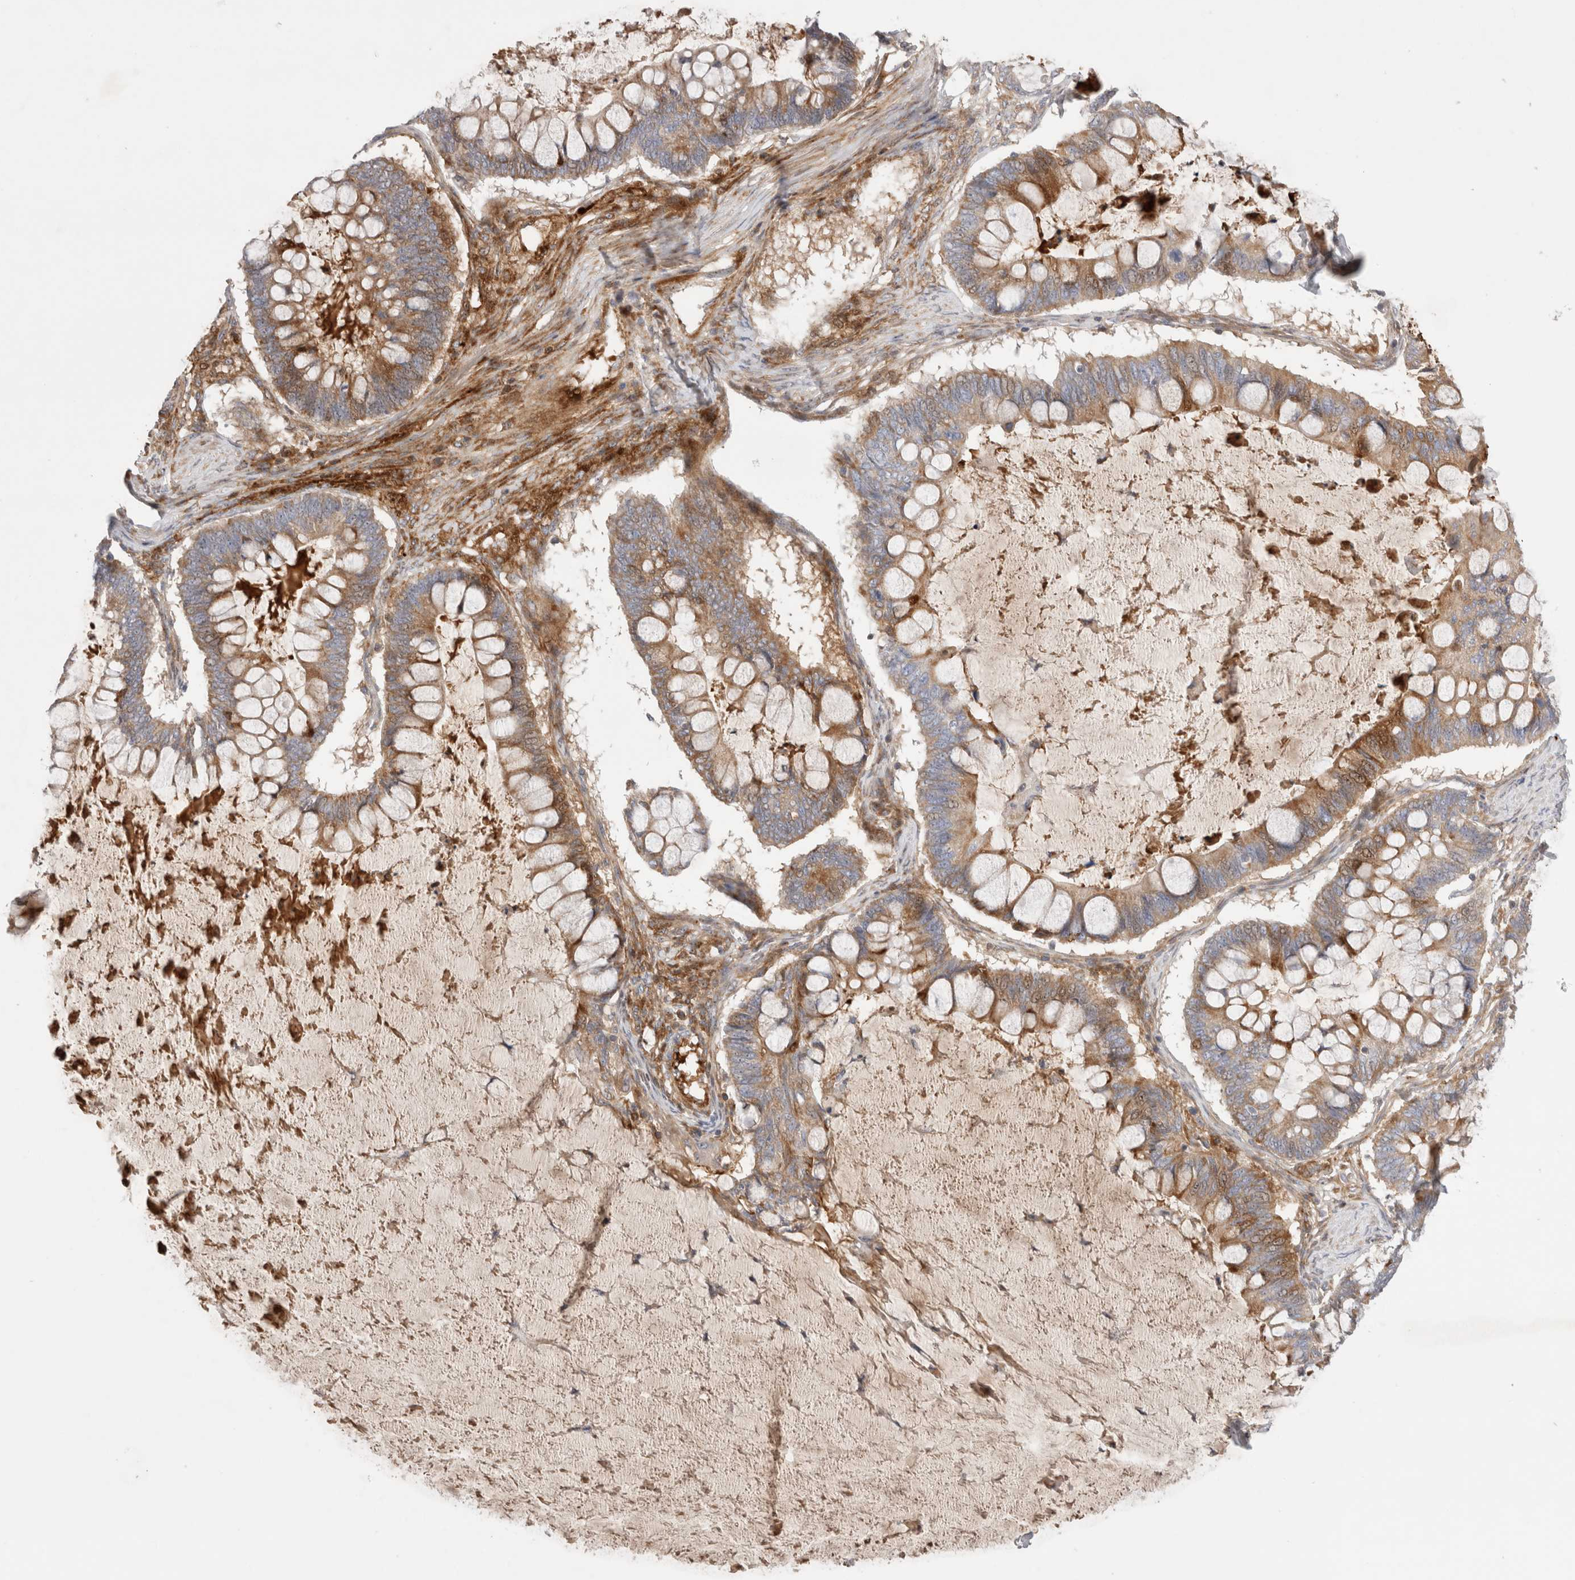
{"staining": {"intensity": "moderate", "quantity": ">75%", "location": "cytoplasmic/membranous"}, "tissue": "ovarian cancer", "cell_type": "Tumor cells", "image_type": "cancer", "snomed": [{"axis": "morphology", "description": "Cystadenocarcinoma, mucinous, NOS"}, {"axis": "topography", "description": "Ovary"}], "caption": "Ovarian cancer was stained to show a protein in brown. There is medium levels of moderate cytoplasmic/membranous expression in approximately >75% of tumor cells.", "gene": "ECHDC2", "patient": {"sex": "female", "age": 61}}